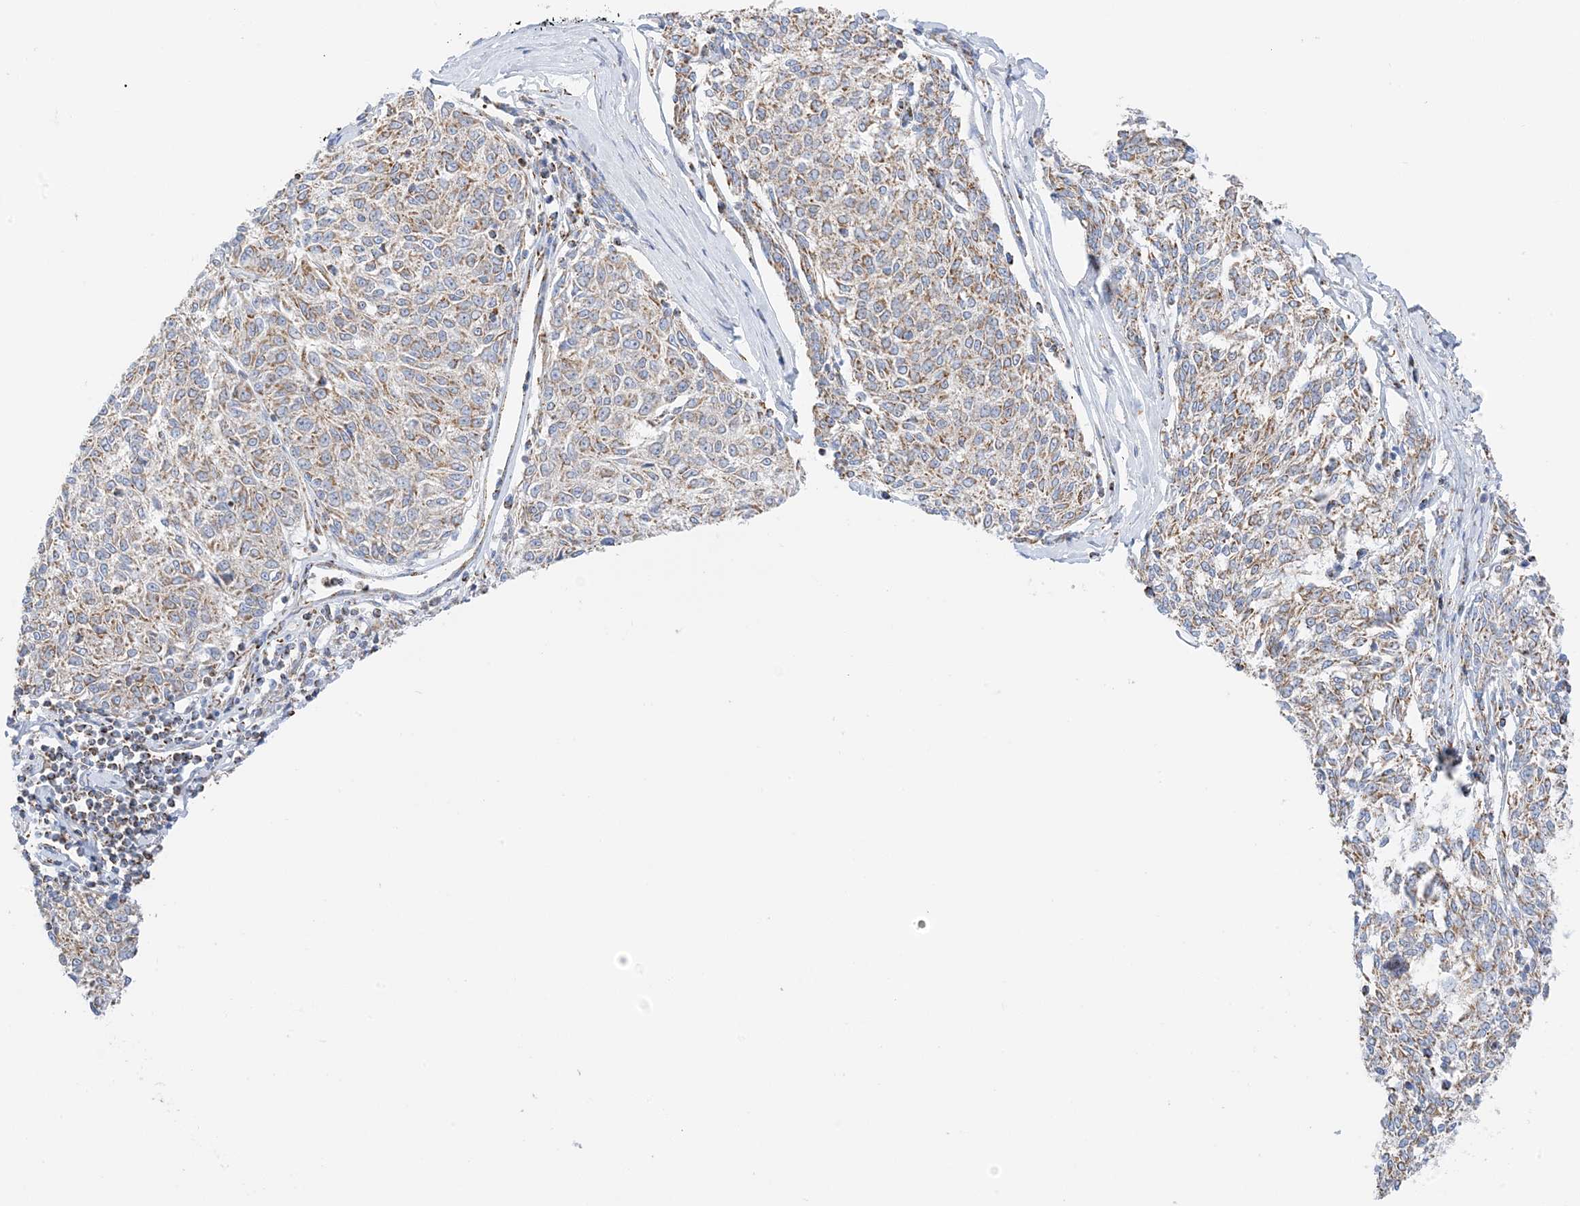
{"staining": {"intensity": "moderate", "quantity": ">75%", "location": "cytoplasmic/membranous"}, "tissue": "melanoma", "cell_type": "Tumor cells", "image_type": "cancer", "snomed": [{"axis": "morphology", "description": "Malignant melanoma, NOS"}, {"axis": "topography", "description": "Skin"}], "caption": "This is a photomicrograph of immunohistochemistry (IHC) staining of melanoma, which shows moderate positivity in the cytoplasmic/membranous of tumor cells.", "gene": "CAPN13", "patient": {"sex": "female", "age": 72}}